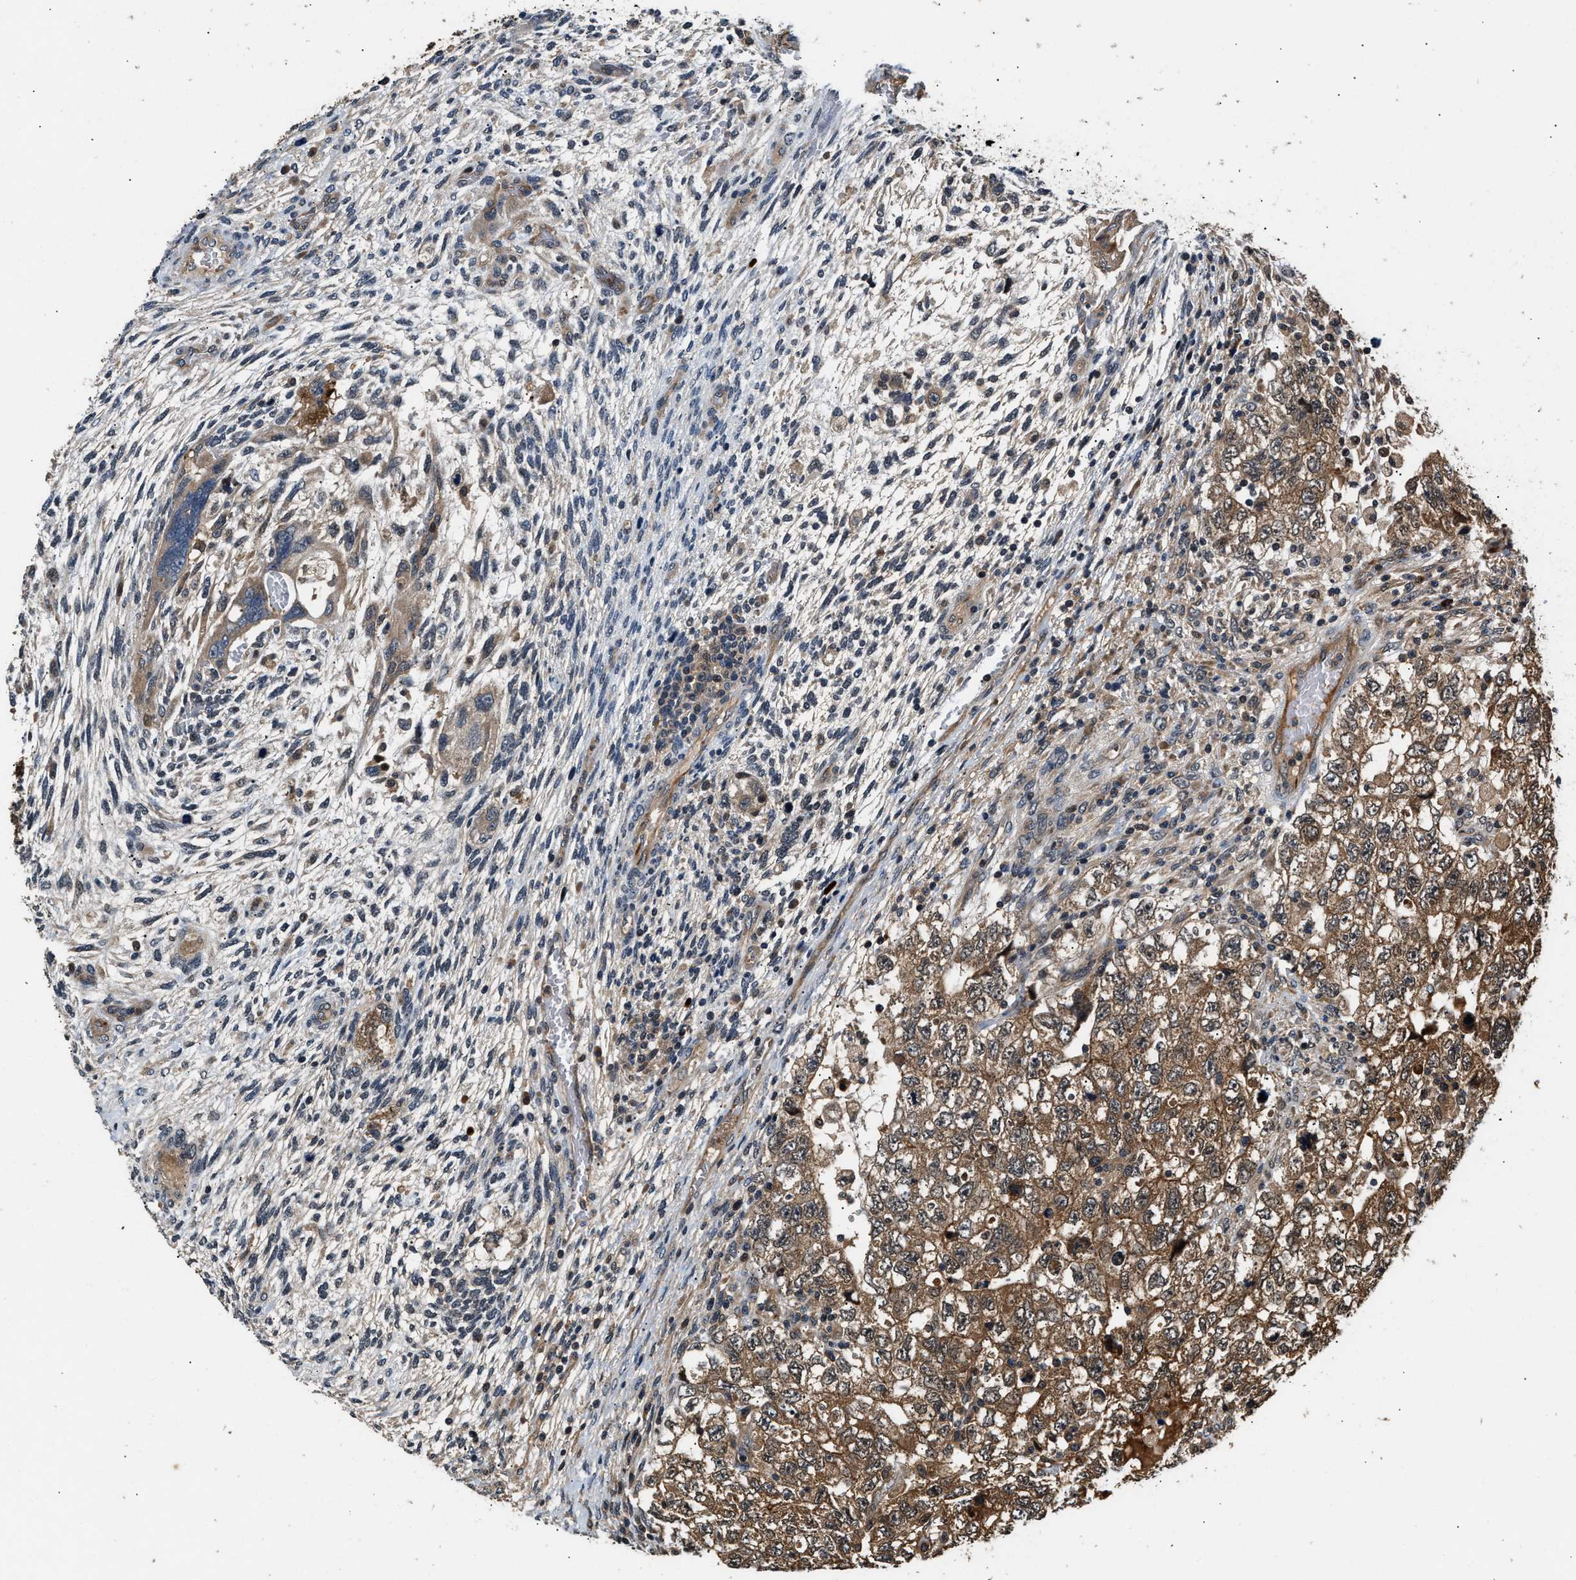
{"staining": {"intensity": "moderate", "quantity": ">75%", "location": "cytoplasmic/membranous"}, "tissue": "testis cancer", "cell_type": "Tumor cells", "image_type": "cancer", "snomed": [{"axis": "morphology", "description": "Carcinoma, Embryonal, NOS"}, {"axis": "topography", "description": "Testis"}], "caption": "The immunohistochemical stain shows moderate cytoplasmic/membranous staining in tumor cells of embryonal carcinoma (testis) tissue. (DAB IHC, brown staining for protein, blue staining for nuclei).", "gene": "TUT7", "patient": {"sex": "male", "age": 36}}